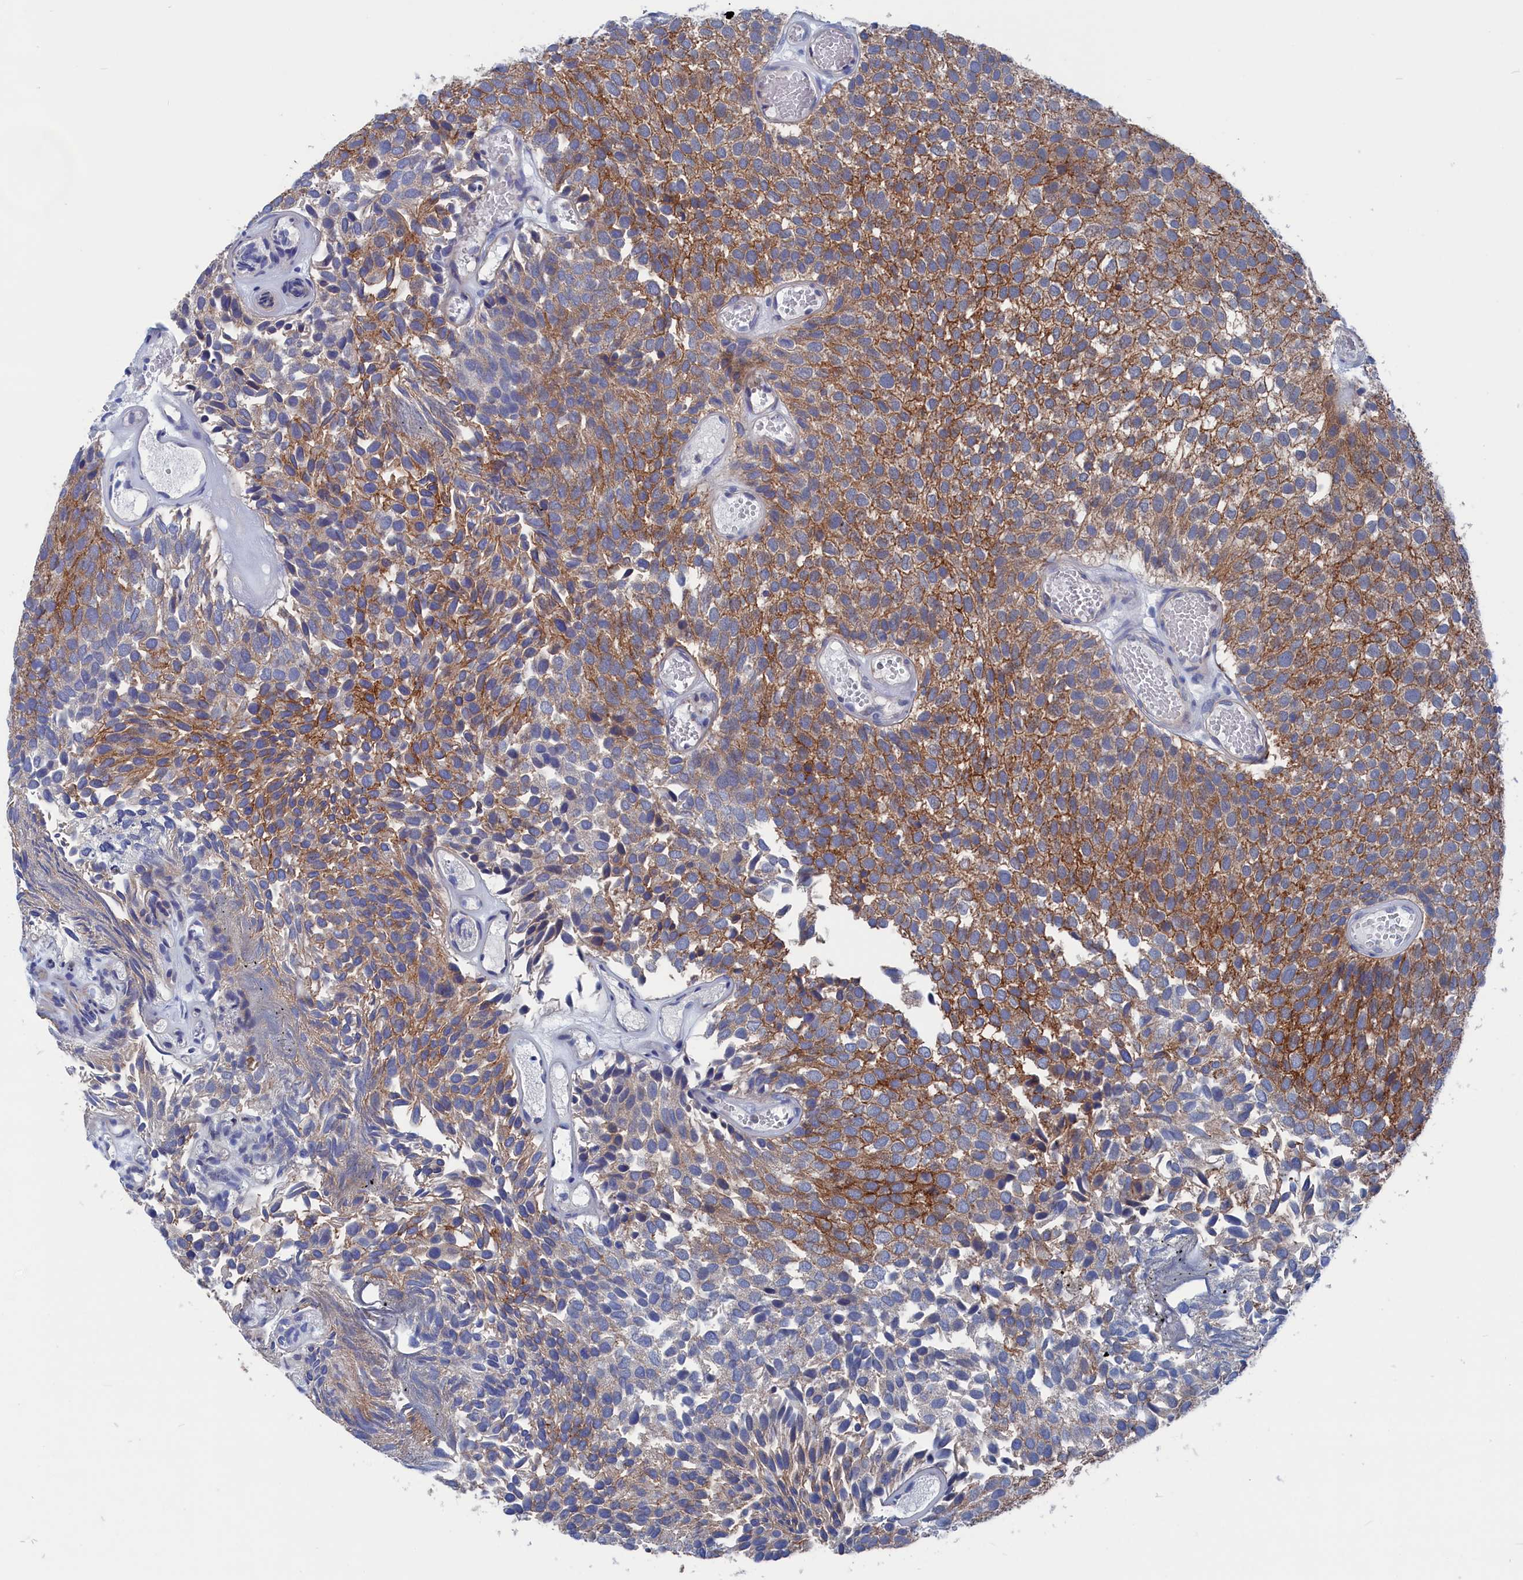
{"staining": {"intensity": "moderate", "quantity": ">75%", "location": "cytoplasmic/membranous"}, "tissue": "urothelial cancer", "cell_type": "Tumor cells", "image_type": "cancer", "snomed": [{"axis": "morphology", "description": "Urothelial carcinoma, Low grade"}, {"axis": "topography", "description": "Urinary bladder"}], "caption": "DAB immunohistochemical staining of human urothelial cancer shows moderate cytoplasmic/membranous protein positivity in about >75% of tumor cells.", "gene": "MARCHF3", "patient": {"sex": "male", "age": 89}}